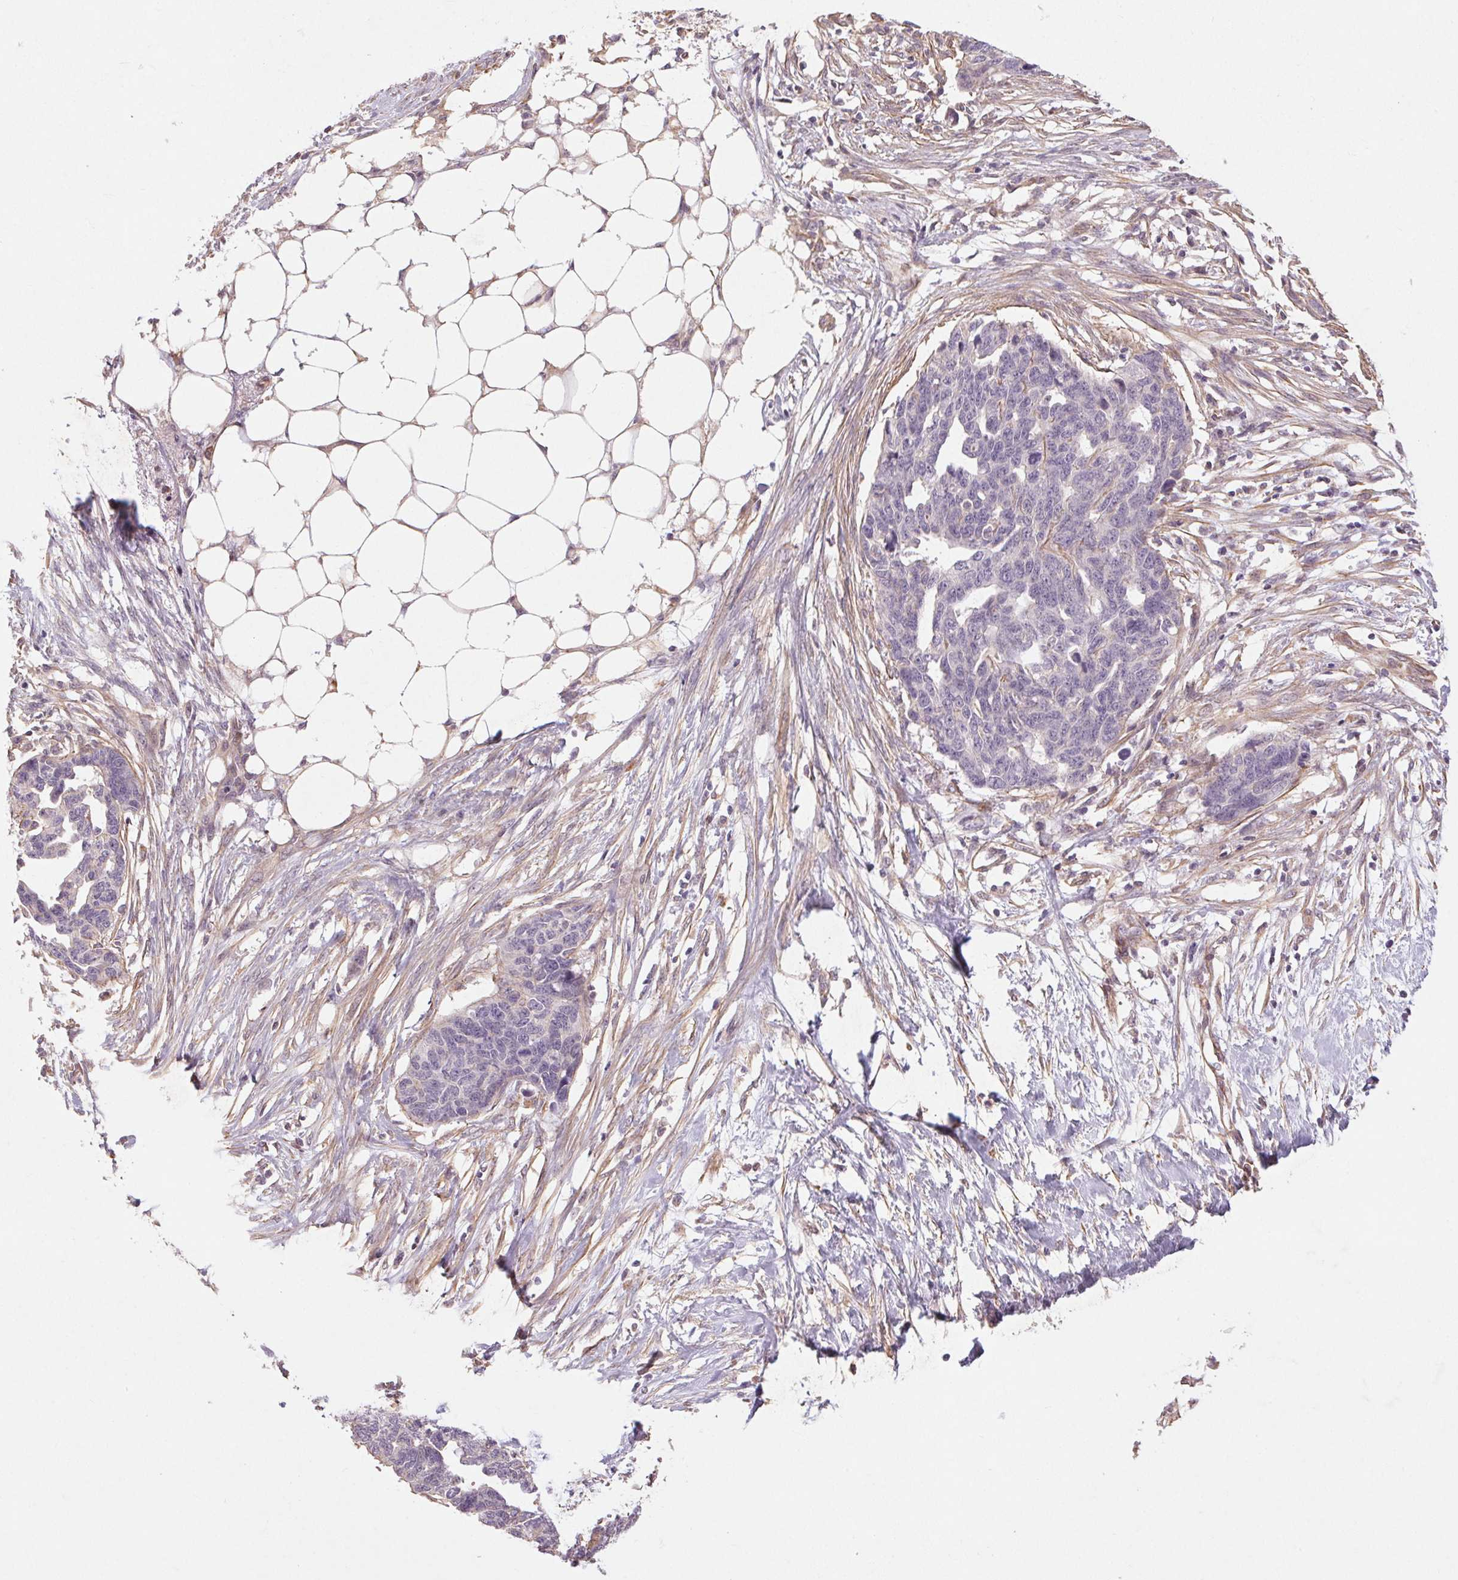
{"staining": {"intensity": "negative", "quantity": "none", "location": "none"}, "tissue": "ovarian cancer", "cell_type": "Tumor cells", "image_type": "cancer", "snomed": [{"axis": "morphology", "description": "Cystadenocarcinoma, serous, NOS"}, {"axis": "topography", "description": "Ovary"}], "caption": "Ovarian serous cystadenocarcinoma was stained to show a protein in brown. There is no significant staining in tumor cells.", "gene": "CCSER1", "patient": {"sex": "female", "age": 69}}